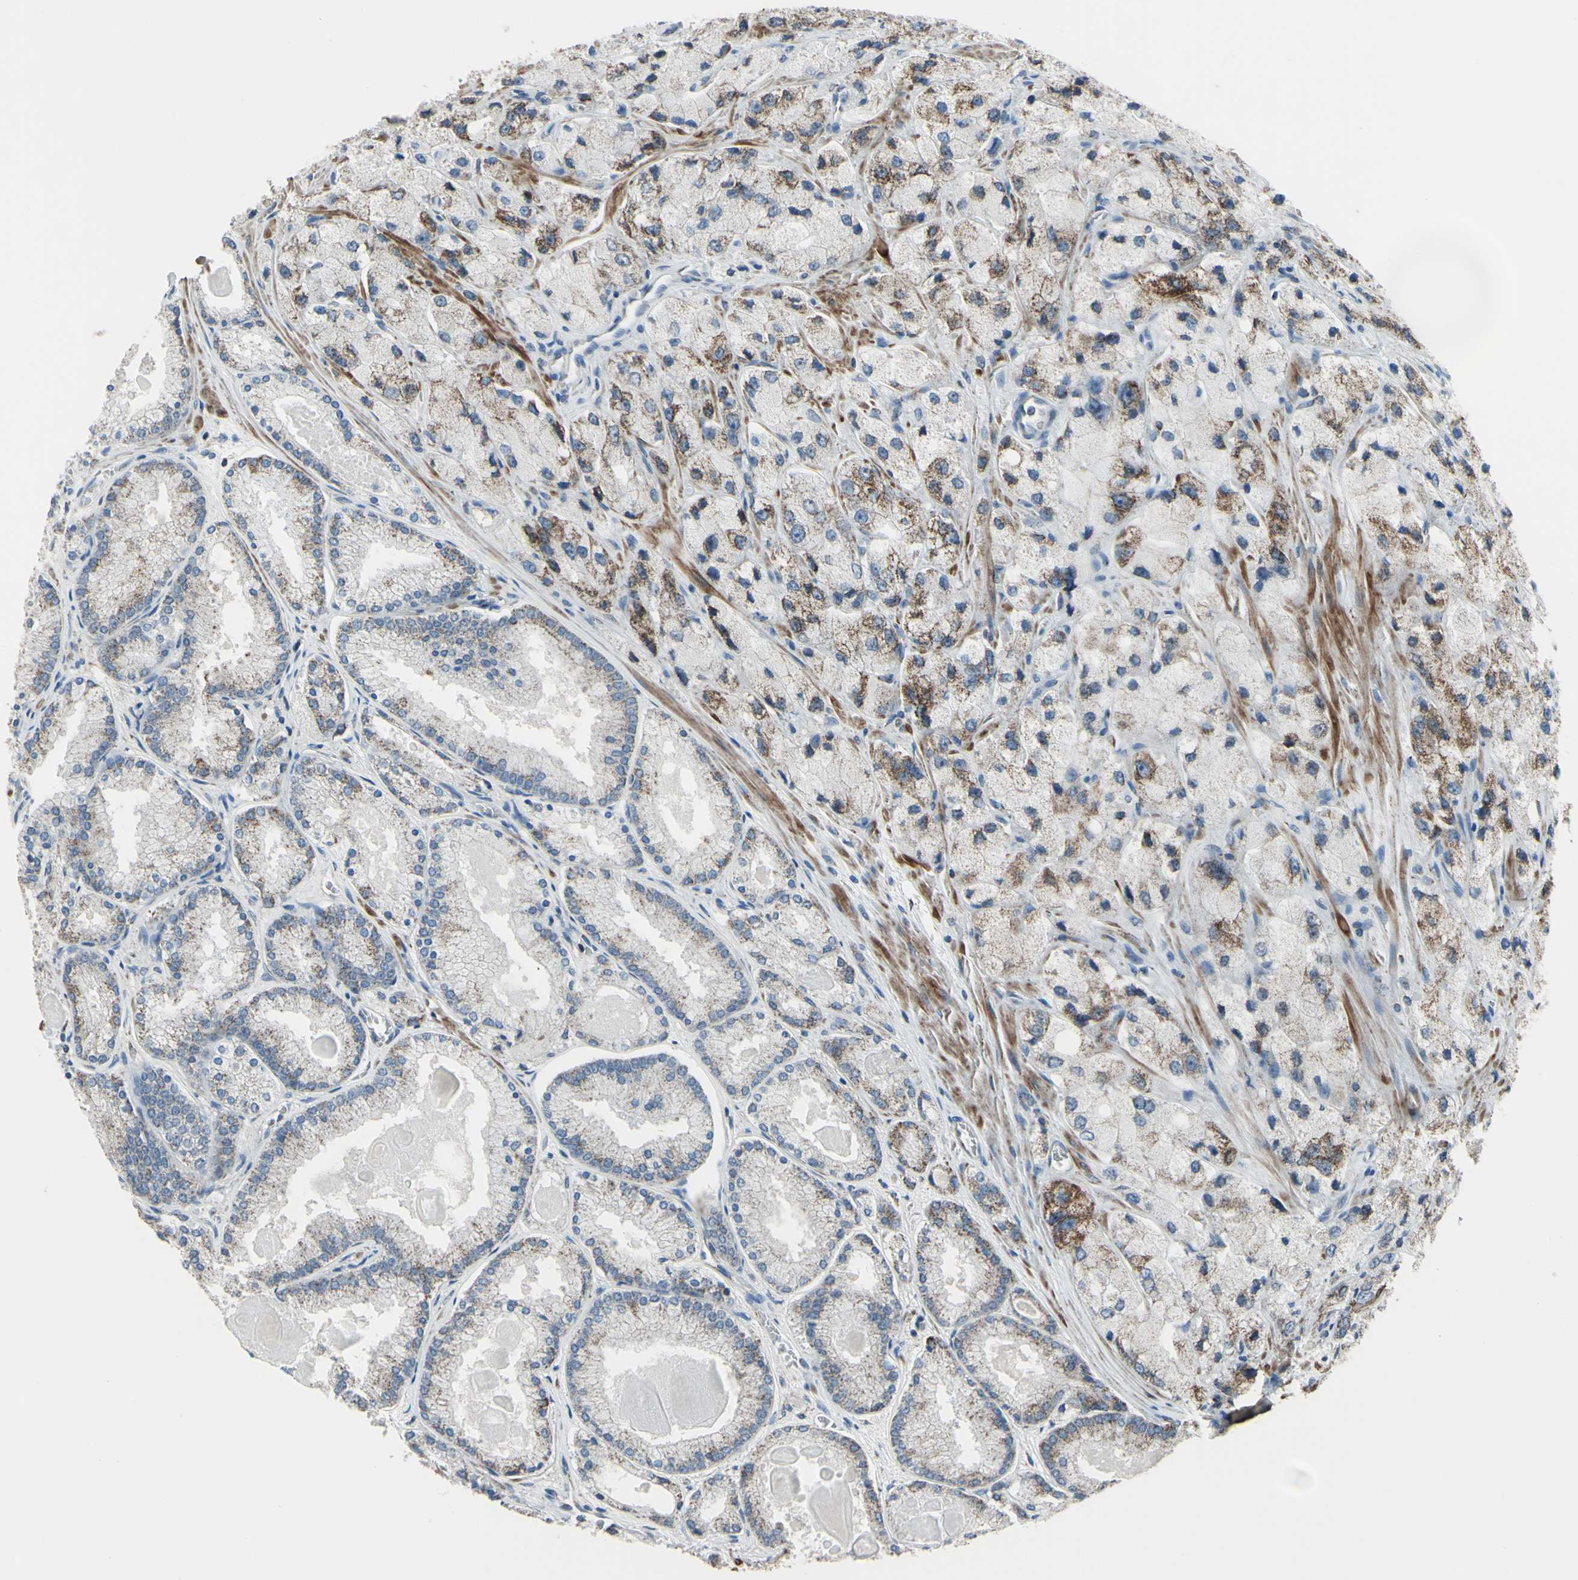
{"staining": {"intensity": "weak", "quantity": "25%-75%", "location": "cytoplasmic/membranous"}, "tissue": "prostate cancer", "cell_type": "Tumor cells", "image_type": "cancer", "snomed": [{"axis": "morphology", "description": "Adenocarcinoma, High grade"}, {"axis": "topography", "description": "Prostate"}], "caption": "IHC micrograph of neoplastic tissue: prostate cancer stained using immunohistochemistry demonstrates low levels of weak protein expression localized specifically in the cytoplasmic/membranous of tumor cells, appearing as a cytoplasmic/membranous brown color.", "gene": "FAM171B", "patient": {"sex": "male", "age": 58}}